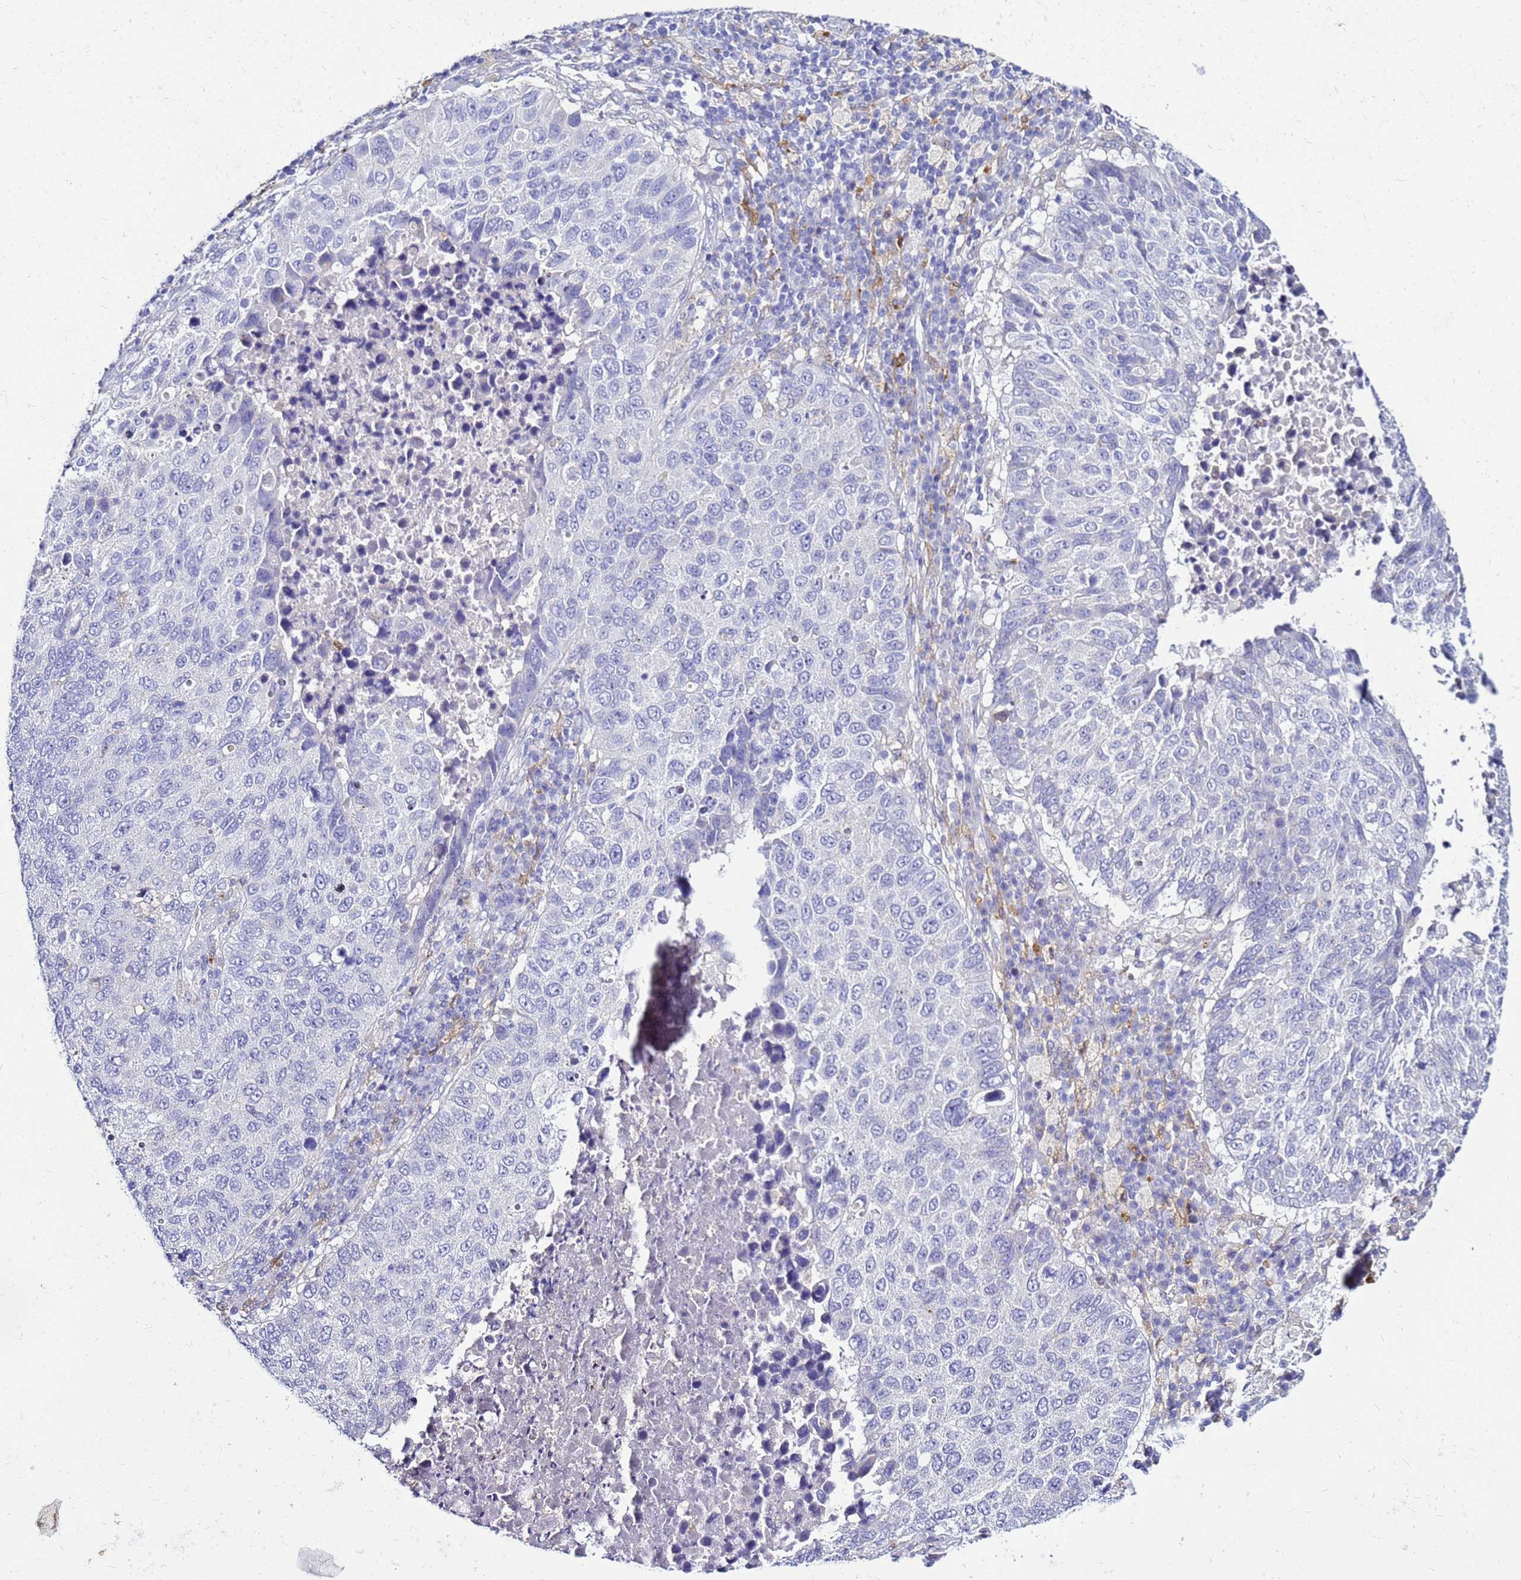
{"staining": {"intensity": "negative", "quantity": "none", "location": "none"}, "tissue": "lung cancer", "cell_type": "Tumor cells", "image_type": "cancer", "snomed": [{"axis": "morphology", "description": "Squamous cell carcinoma, NOS"}, {"axis": "topography", "description": "Lung"}], "caption": "A photomicrograph of human lung squamous cell carcinoma is negative for staining in tumor cells. The staining is performed using DAB brown chromogen with nuclei counter-stained in using hematoxylin.", "gene": "CSTA", "patient": {"sex": "male", "age": 73}}